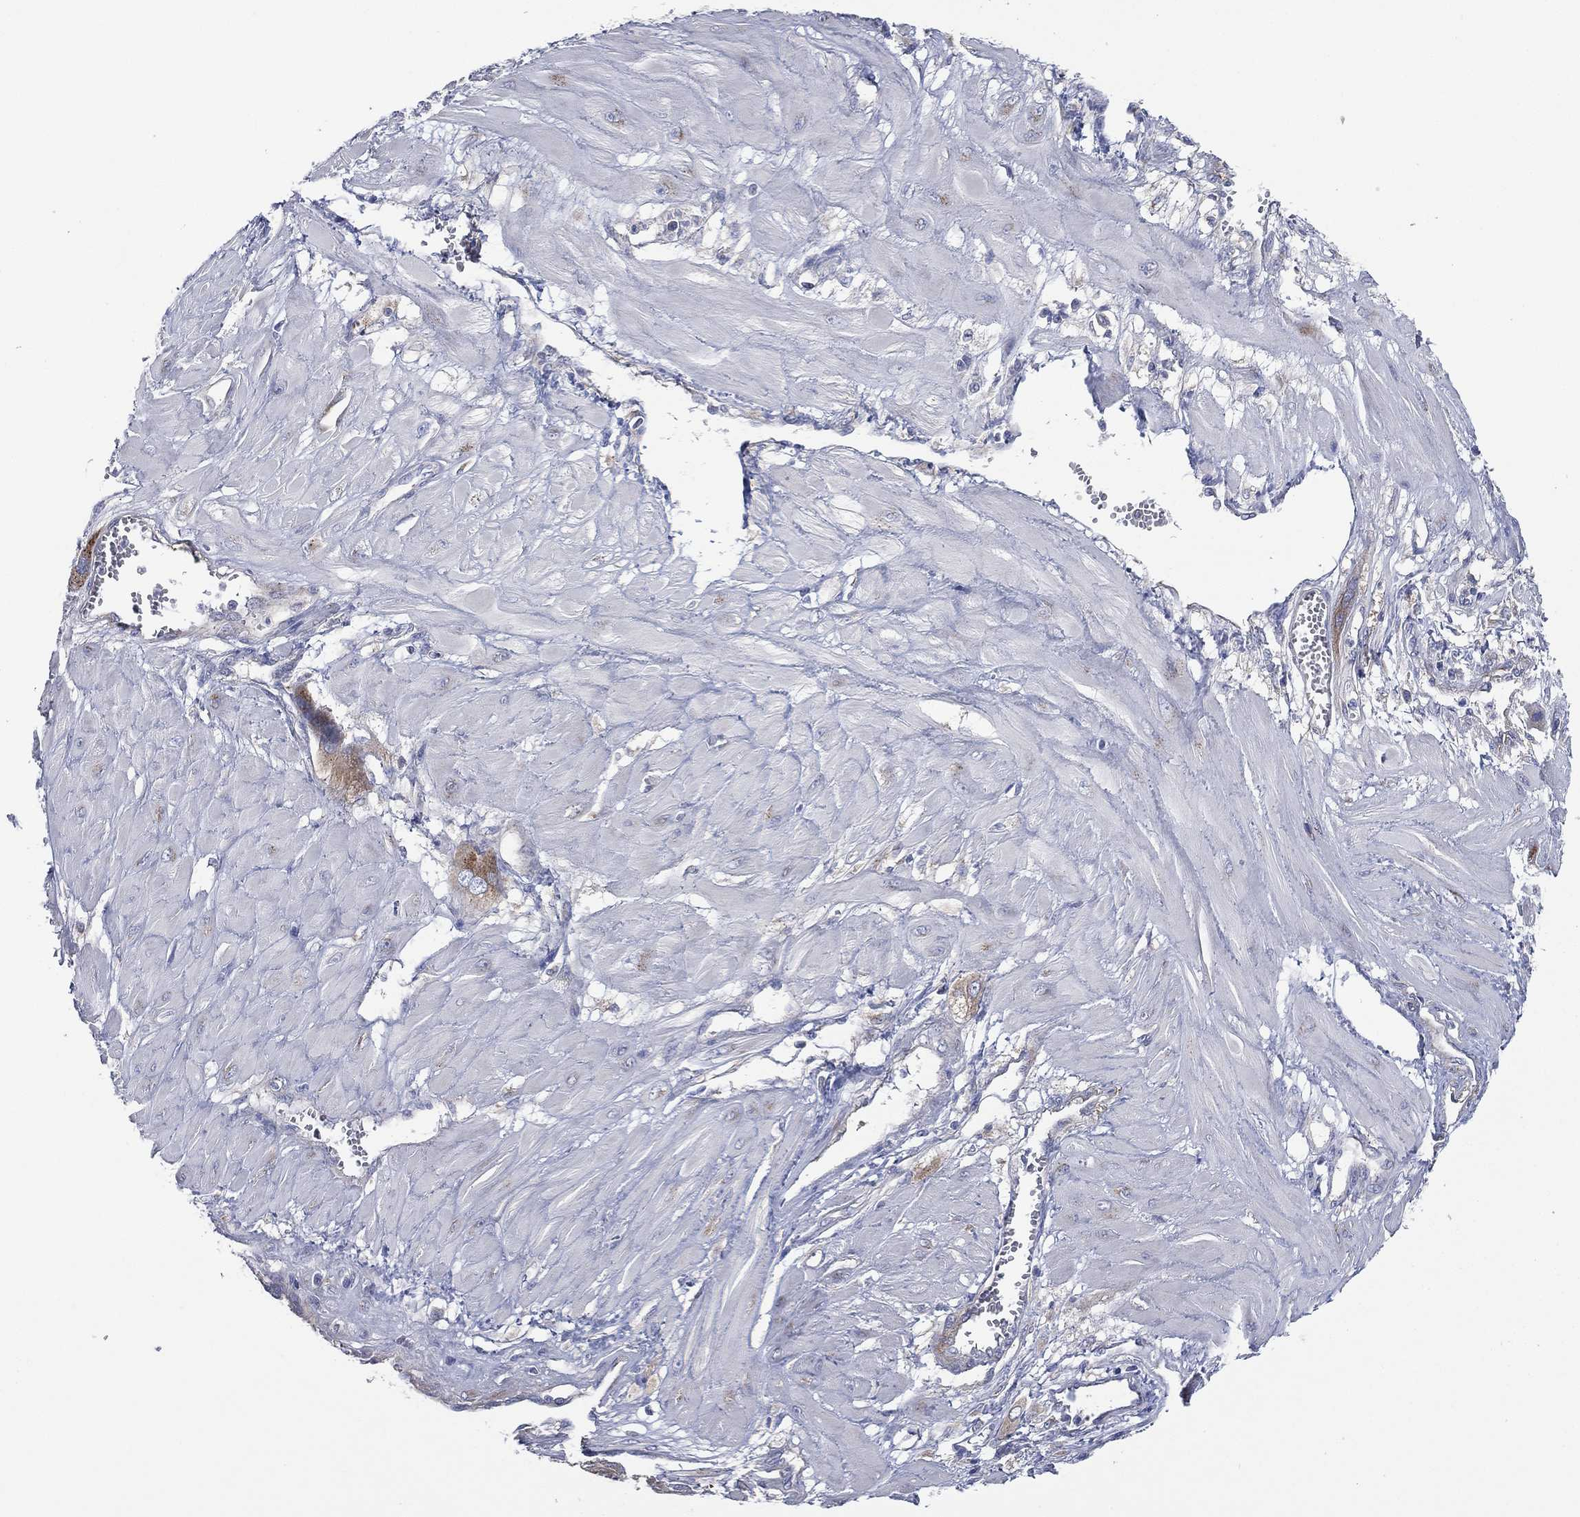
{"staining": {"intensity": "moderate", "quantity": "25%-75%", "location": "cytoplasmic/membranous"}, "tissue": "cervical cancer", "cell_type": "Tumor cells", "image_type": "cancer", "snomed": [{"axis": "morphology", "description": "Squamous cell carcinoma, NOS"}, {"axis": "topography", "description": "Cervix"}], "caption": "DAB immunohistochemical staining of human cervical squamous cell carcinoma demonstrates moderate cytoplasmic/membranous protein expression in approximately 25%-75% of tumor cells.", "gene": "ATP8A2", "patient": {"sex": "female", "age": 34}}